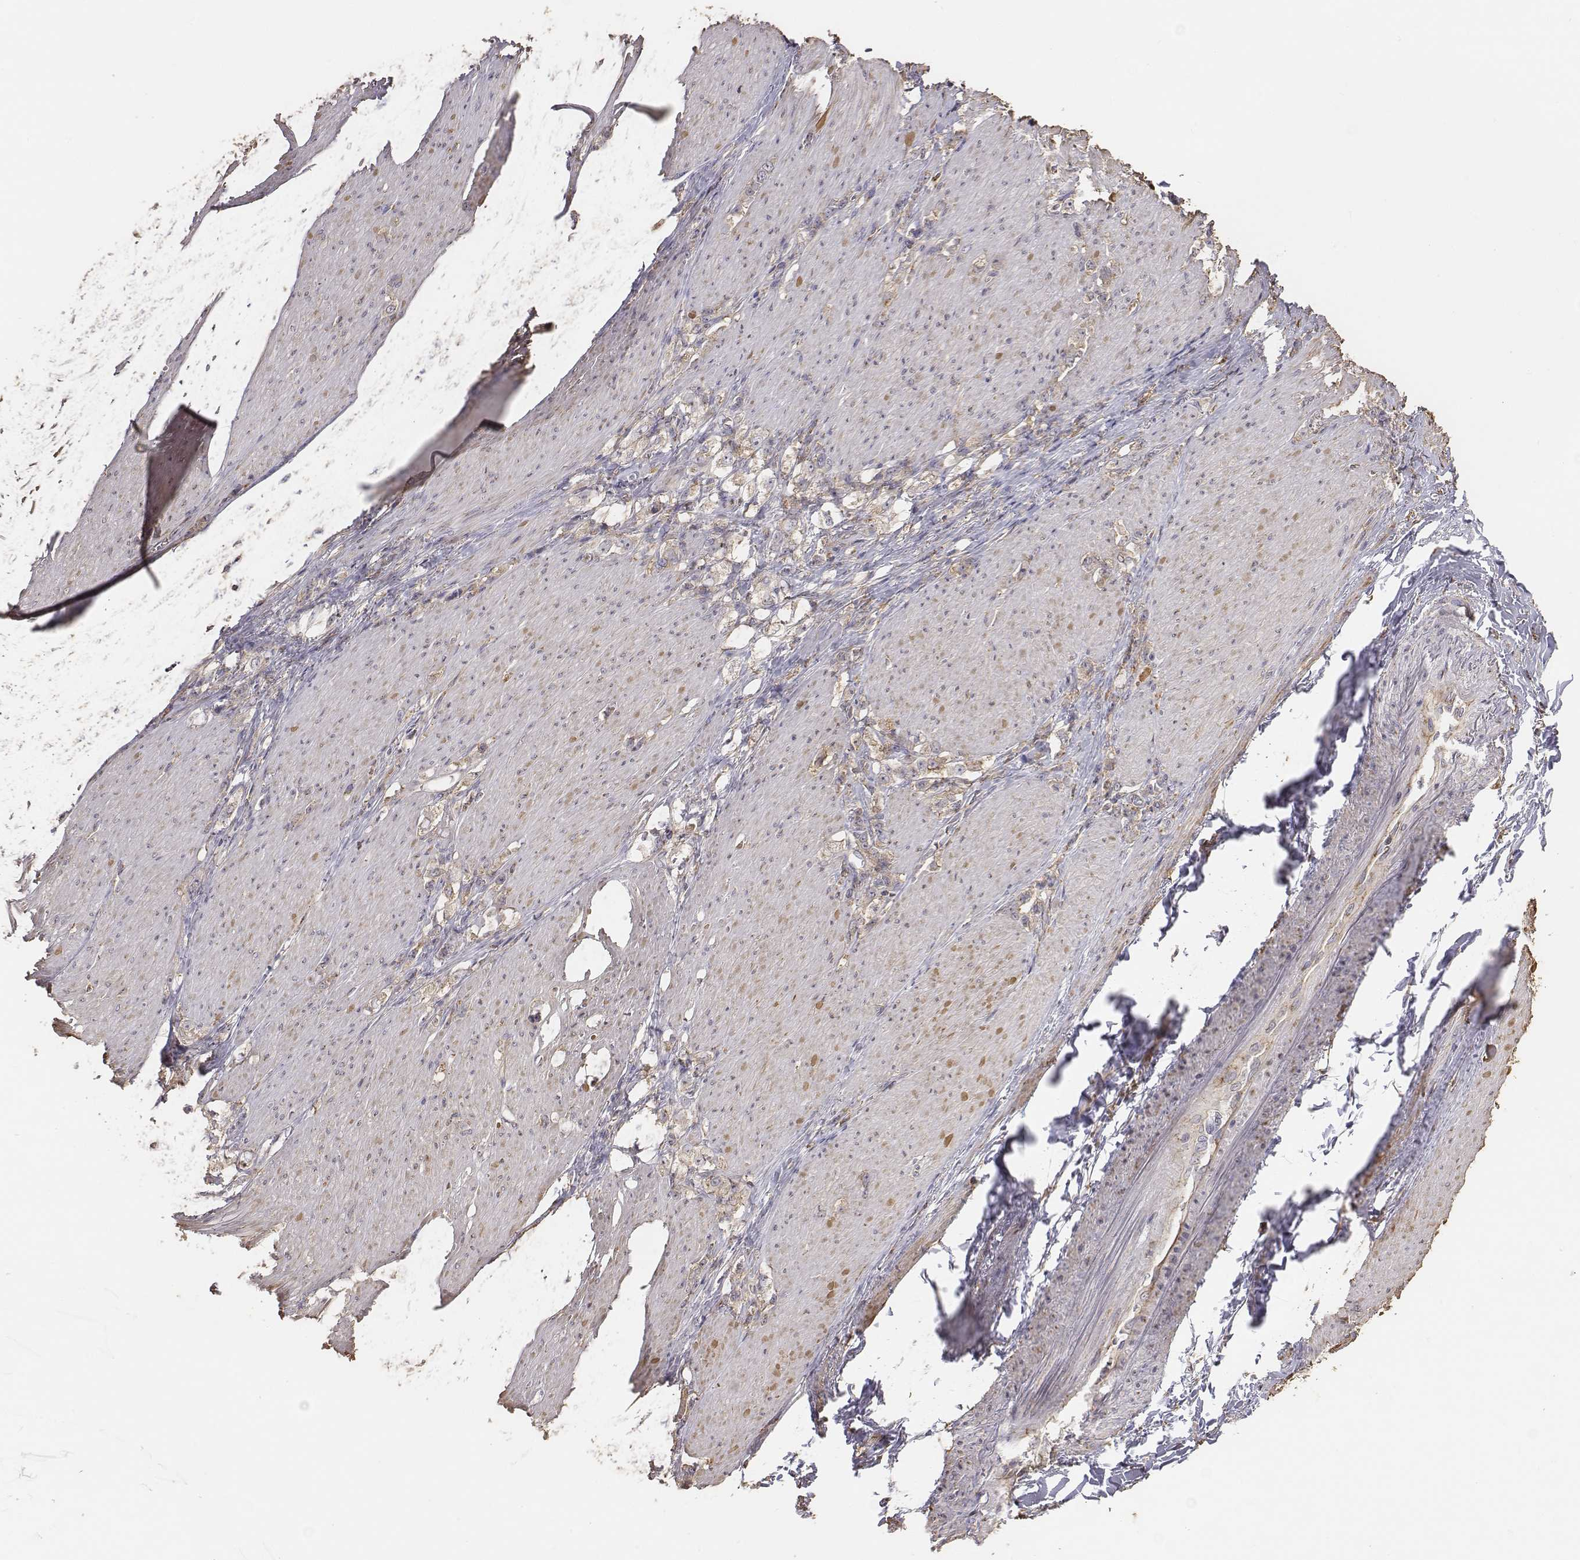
{"staining": {"intensity": "weak", "quantity": ">75%", "location": "cytoplasmic/membranous"}, "tissue": "stomach cancer", "cell_type": "Tumor cells", "image_type": "cancer", "snomed": [{"axis": "morphology", "description": "Adenocarcinoma, NOS"}, {"axis": "topography", "description": "Stomach, lower"}], "caption": "A micrograph showing weak cytoplasmic/membranous positivity in approximately >75% of tumor cells in stomach cancer, as visualized by brown immunohistochemical staining.", "gene": "AP1B1", "patient": {"sex": "male", "age": 88}}